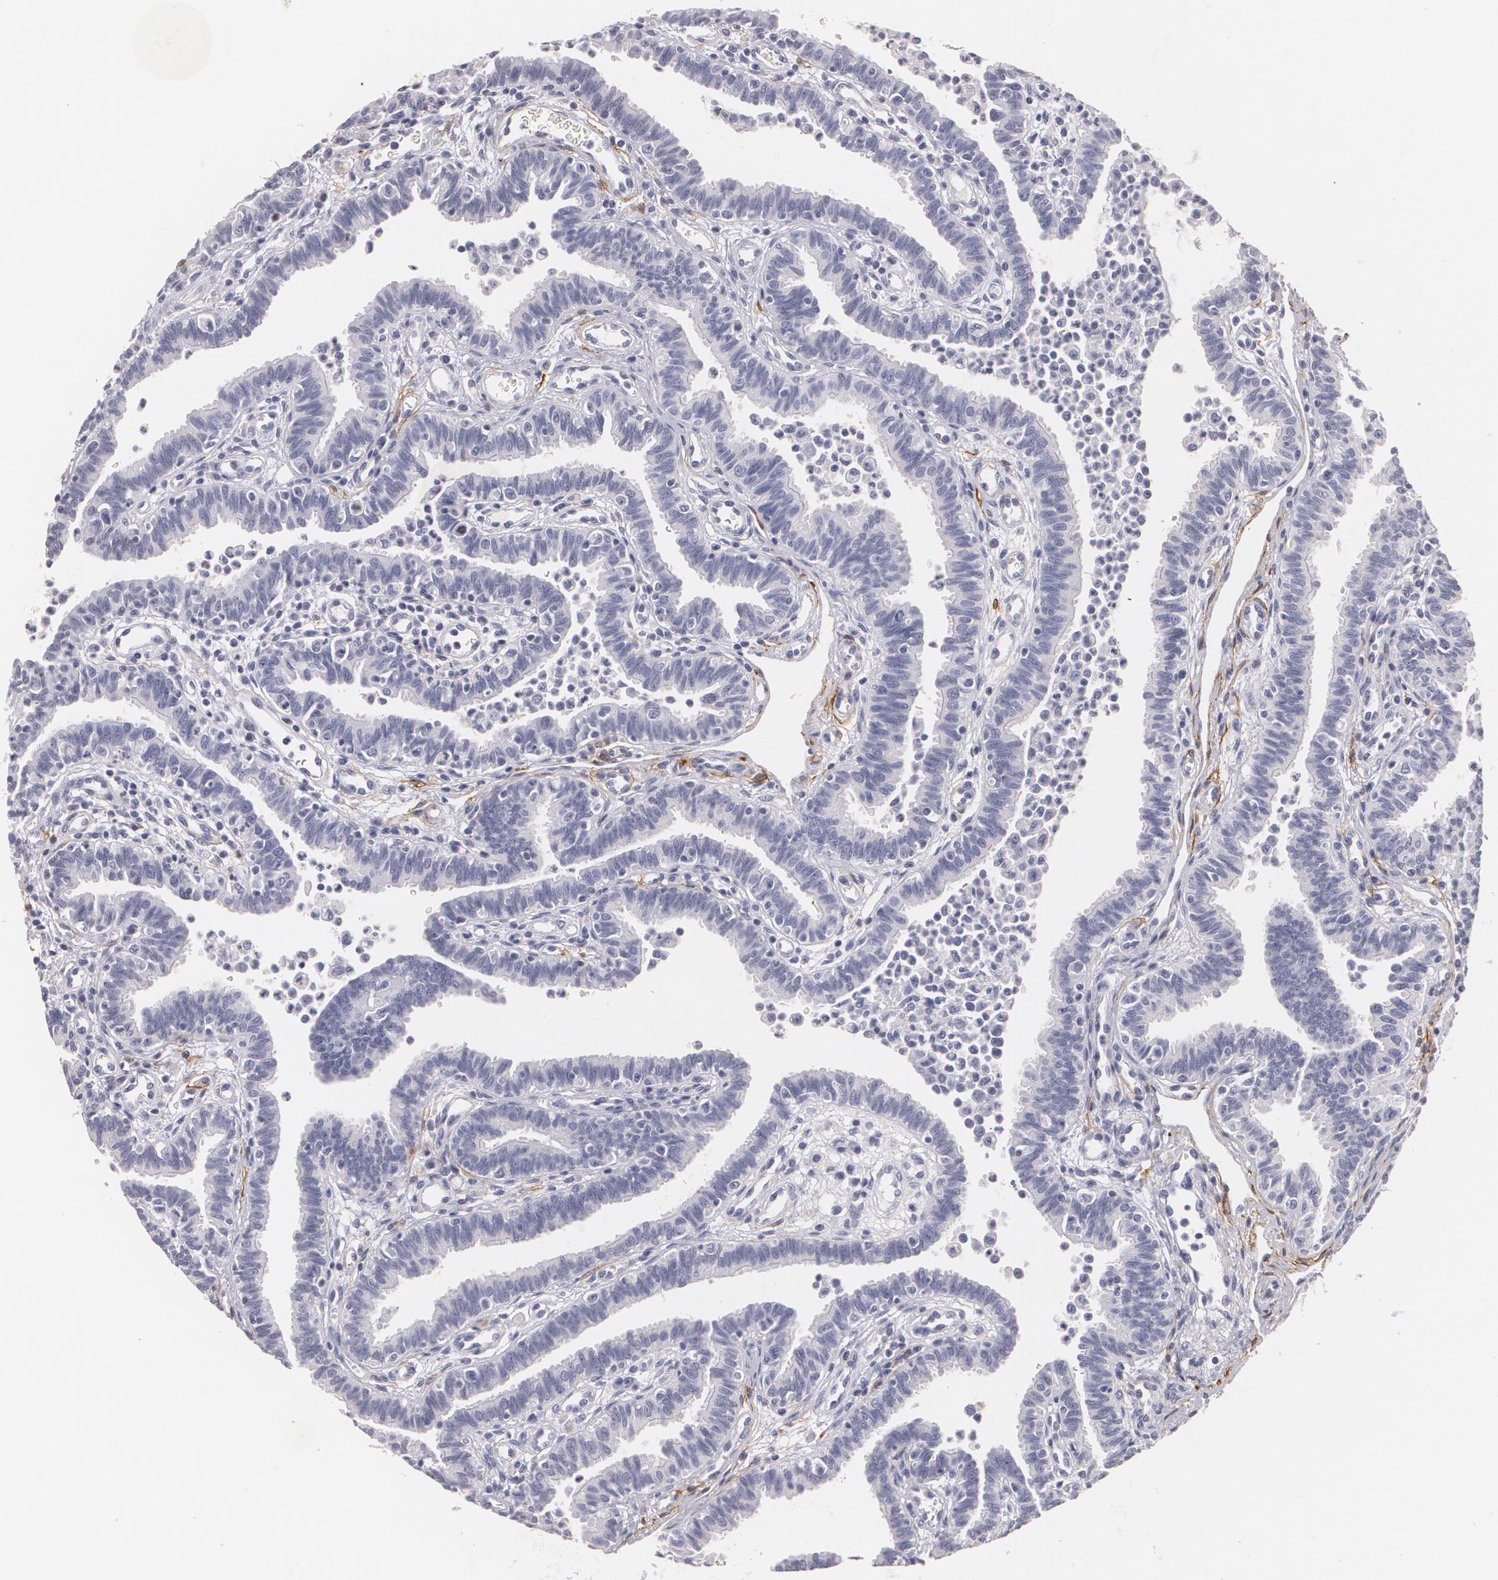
{"staining": {"intensity": "negative", "quantity": "none", "location": "none"}, "tissue": "fallopian tube", "cell_type": "Glandular cells", "image_type": "normal", "snomed": [{"axis": "morphology", "description": "Normal tissue, NOS"}, {"axis": "topography", "description": "Fallopian tube"}], "caption": "The micrograph displays no staining of glandular cells in benign fallopian tube.", "gene": "NGFR", "patient": {"sex": "female", "age": 36}}